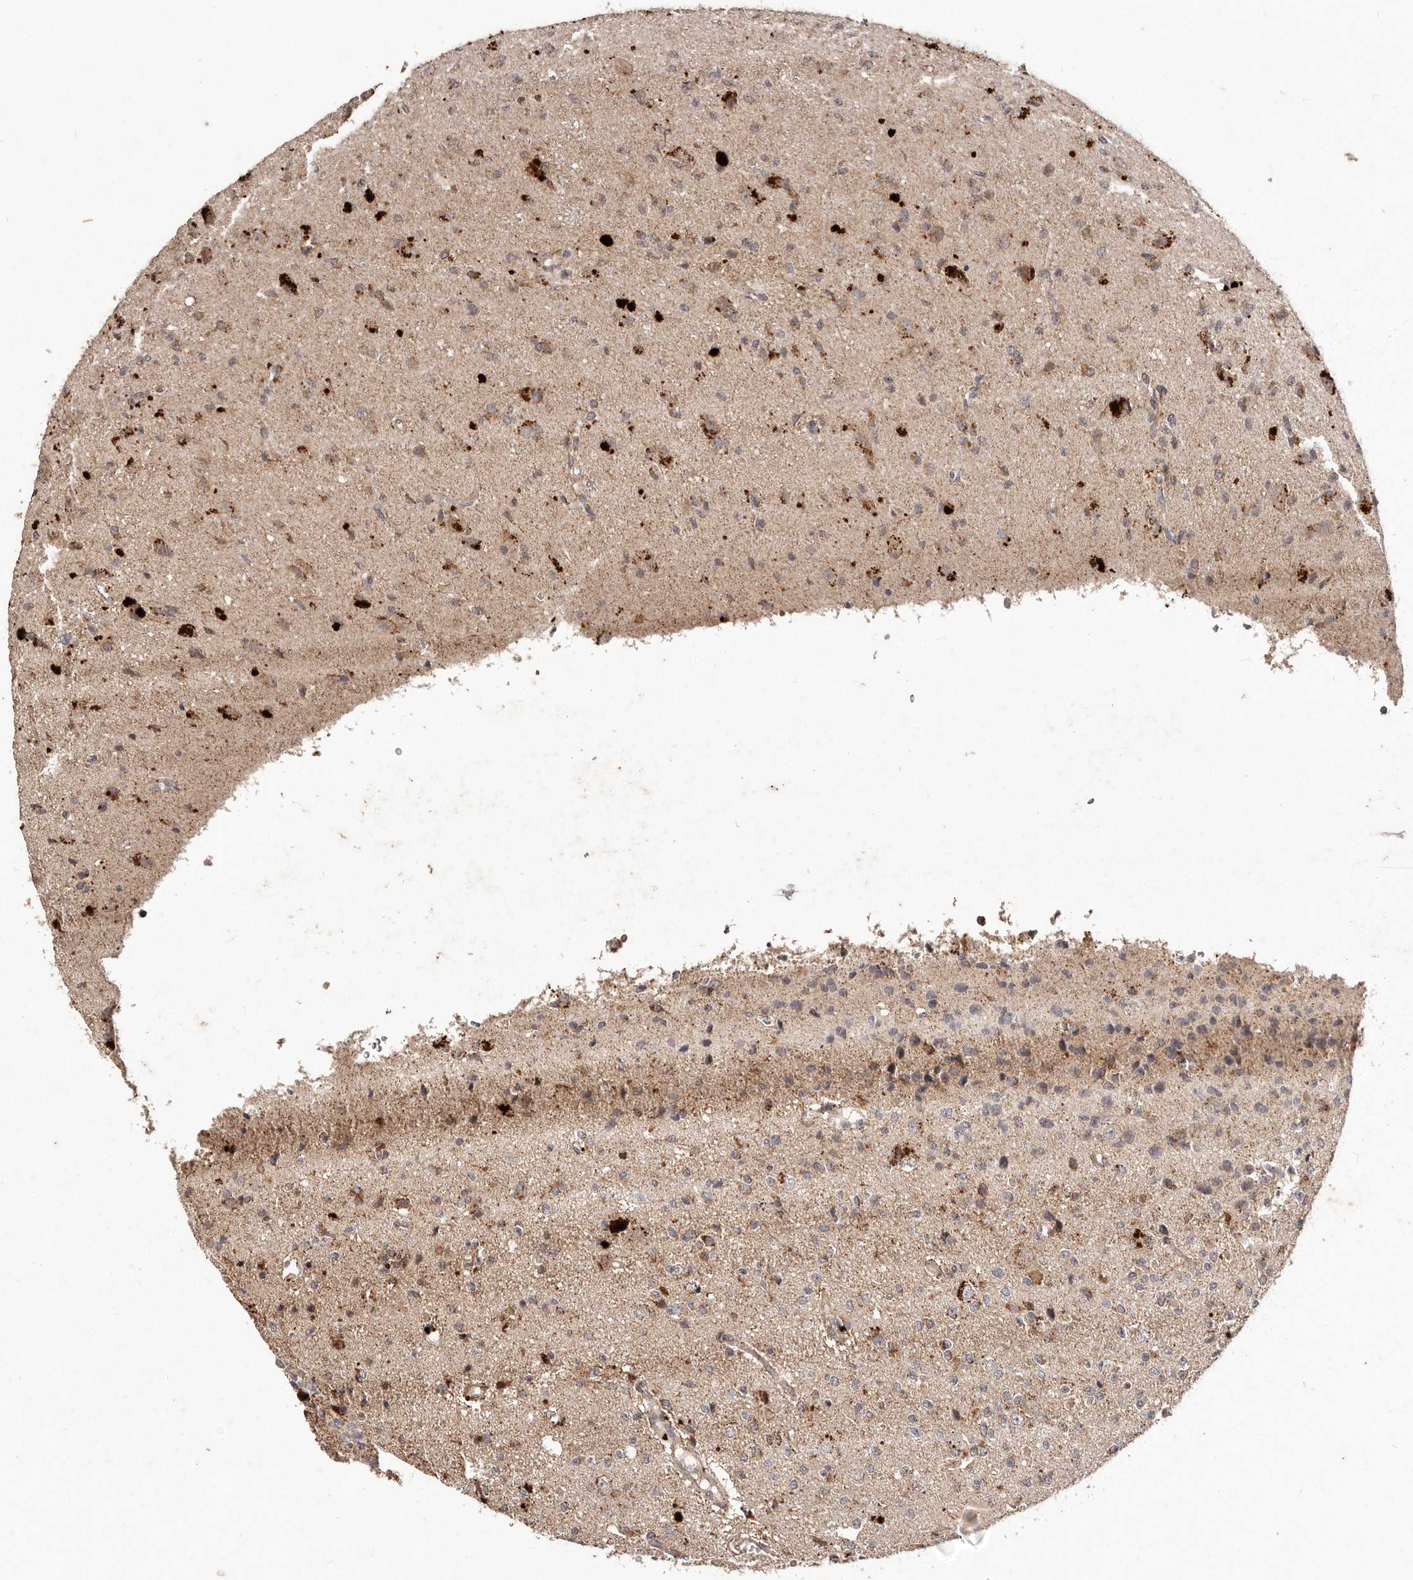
{"staining": {"intensity": "weak", "quantity": ">75%", "location": "cytoplasmic/membranous"}, "tissue": "glioma", "cell_type": "Tumor cells", "image_type": "cancer", "snomed": [{"axis": "morphology", "description": "Glioma, malignant, High grade"}, {"axis": "topography", "description": "pancreas cauda"}], "caption": "Human glioma stained with a protein marker shows weak staining in tumor cells.", "gene": "PLOD2", "patient": {"sex": "male", "age": 60}}